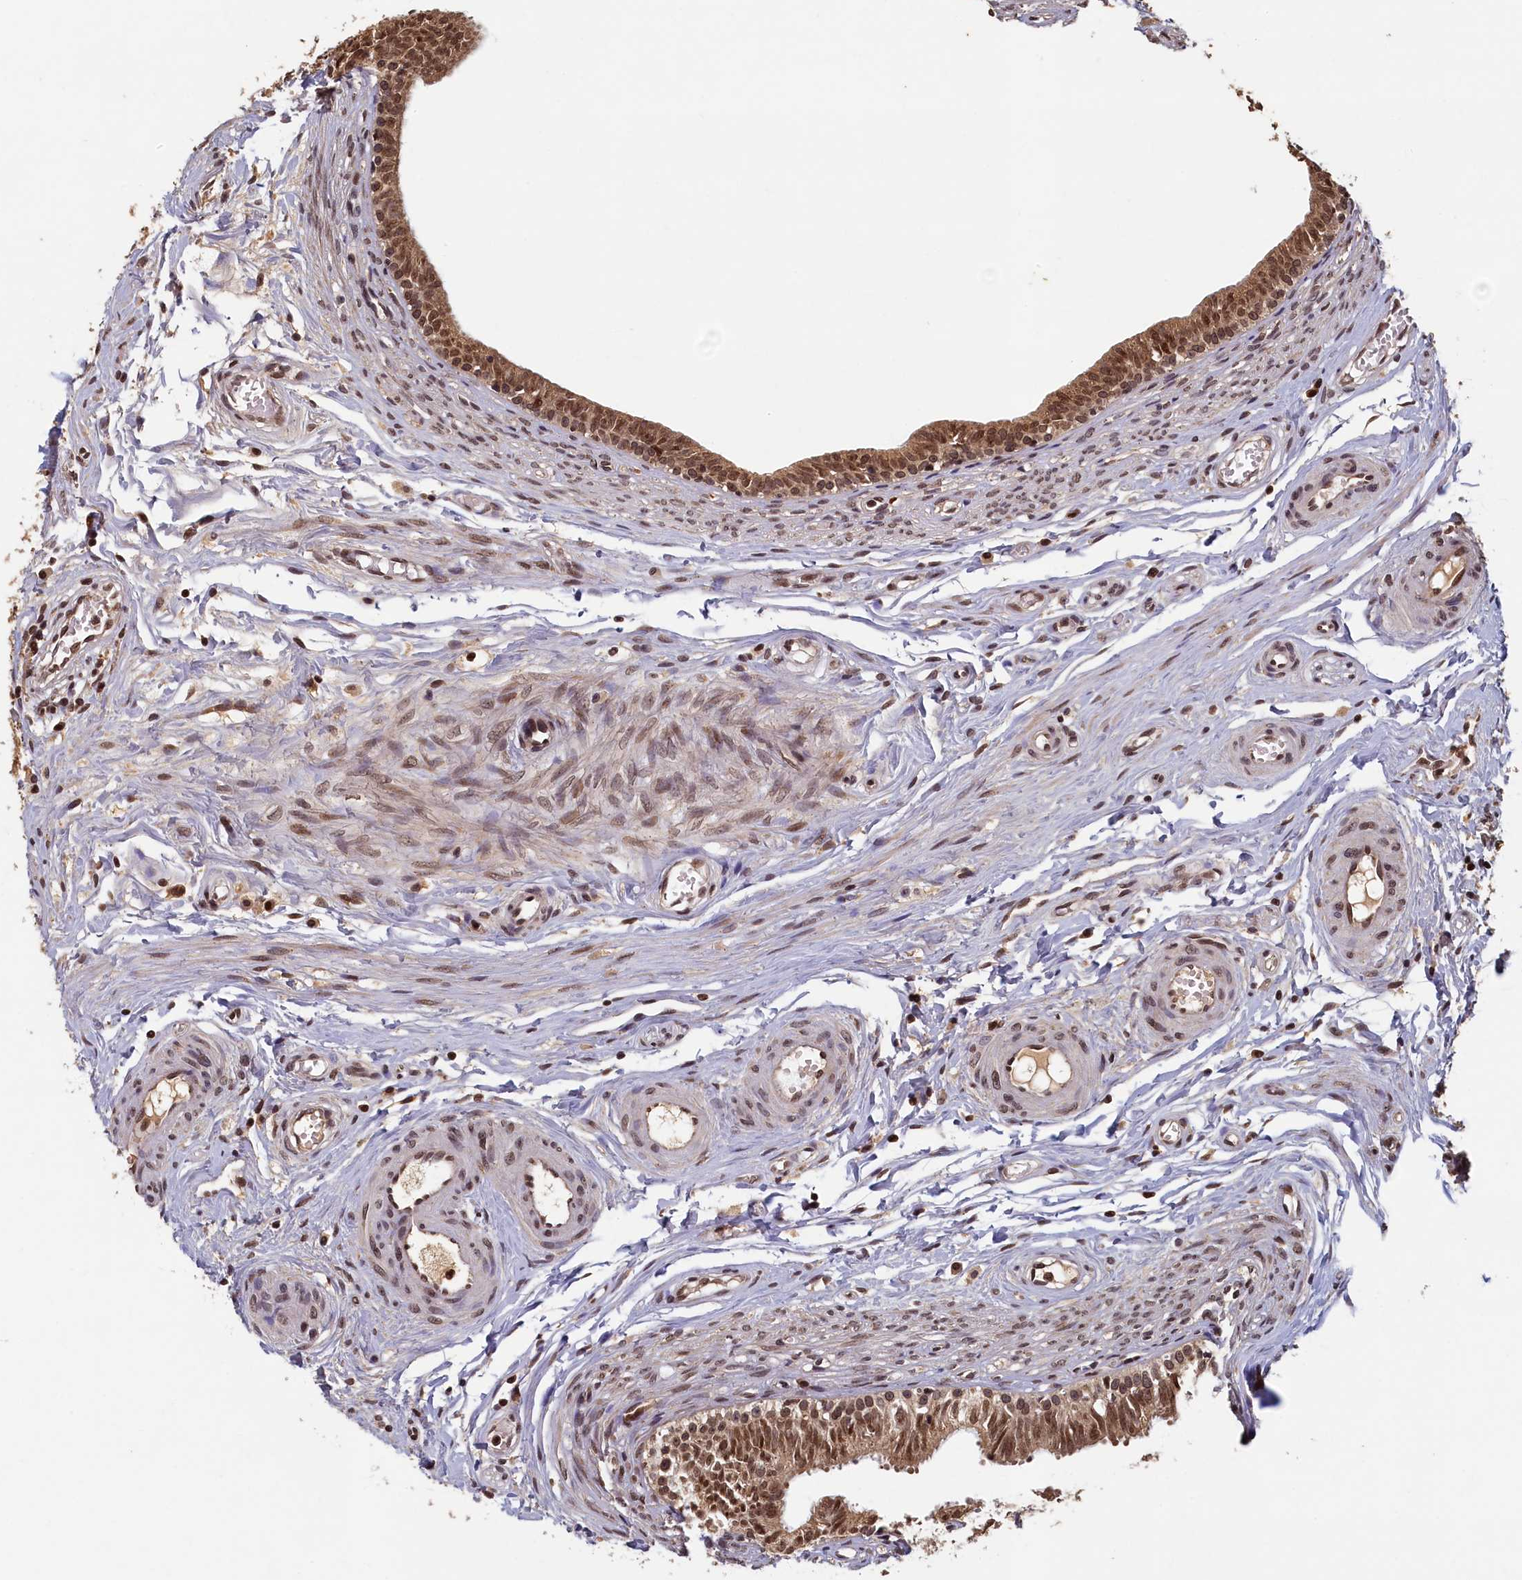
{"staining": {"intensity": "strong", "quantity": ">75%", "location": "nuclear"}, "tissue": "epididymis", "cell_type": "Glandular cells", "image_type": "normal", "snomed": [{"axis": "morphology", "description": "Normal tissue, NOS"}, {"axis": "topography", "description": "Epididymis, spermatic cord, NOS"}], "caption": "This is a histology image of immunohistochemistry (IHC) staining of unremarkable epididymis, which shows strong positivity in the nuclear of glandular cells.", "gene": "CKAP2L", "patient": {"sex": "male", "age": 22}}